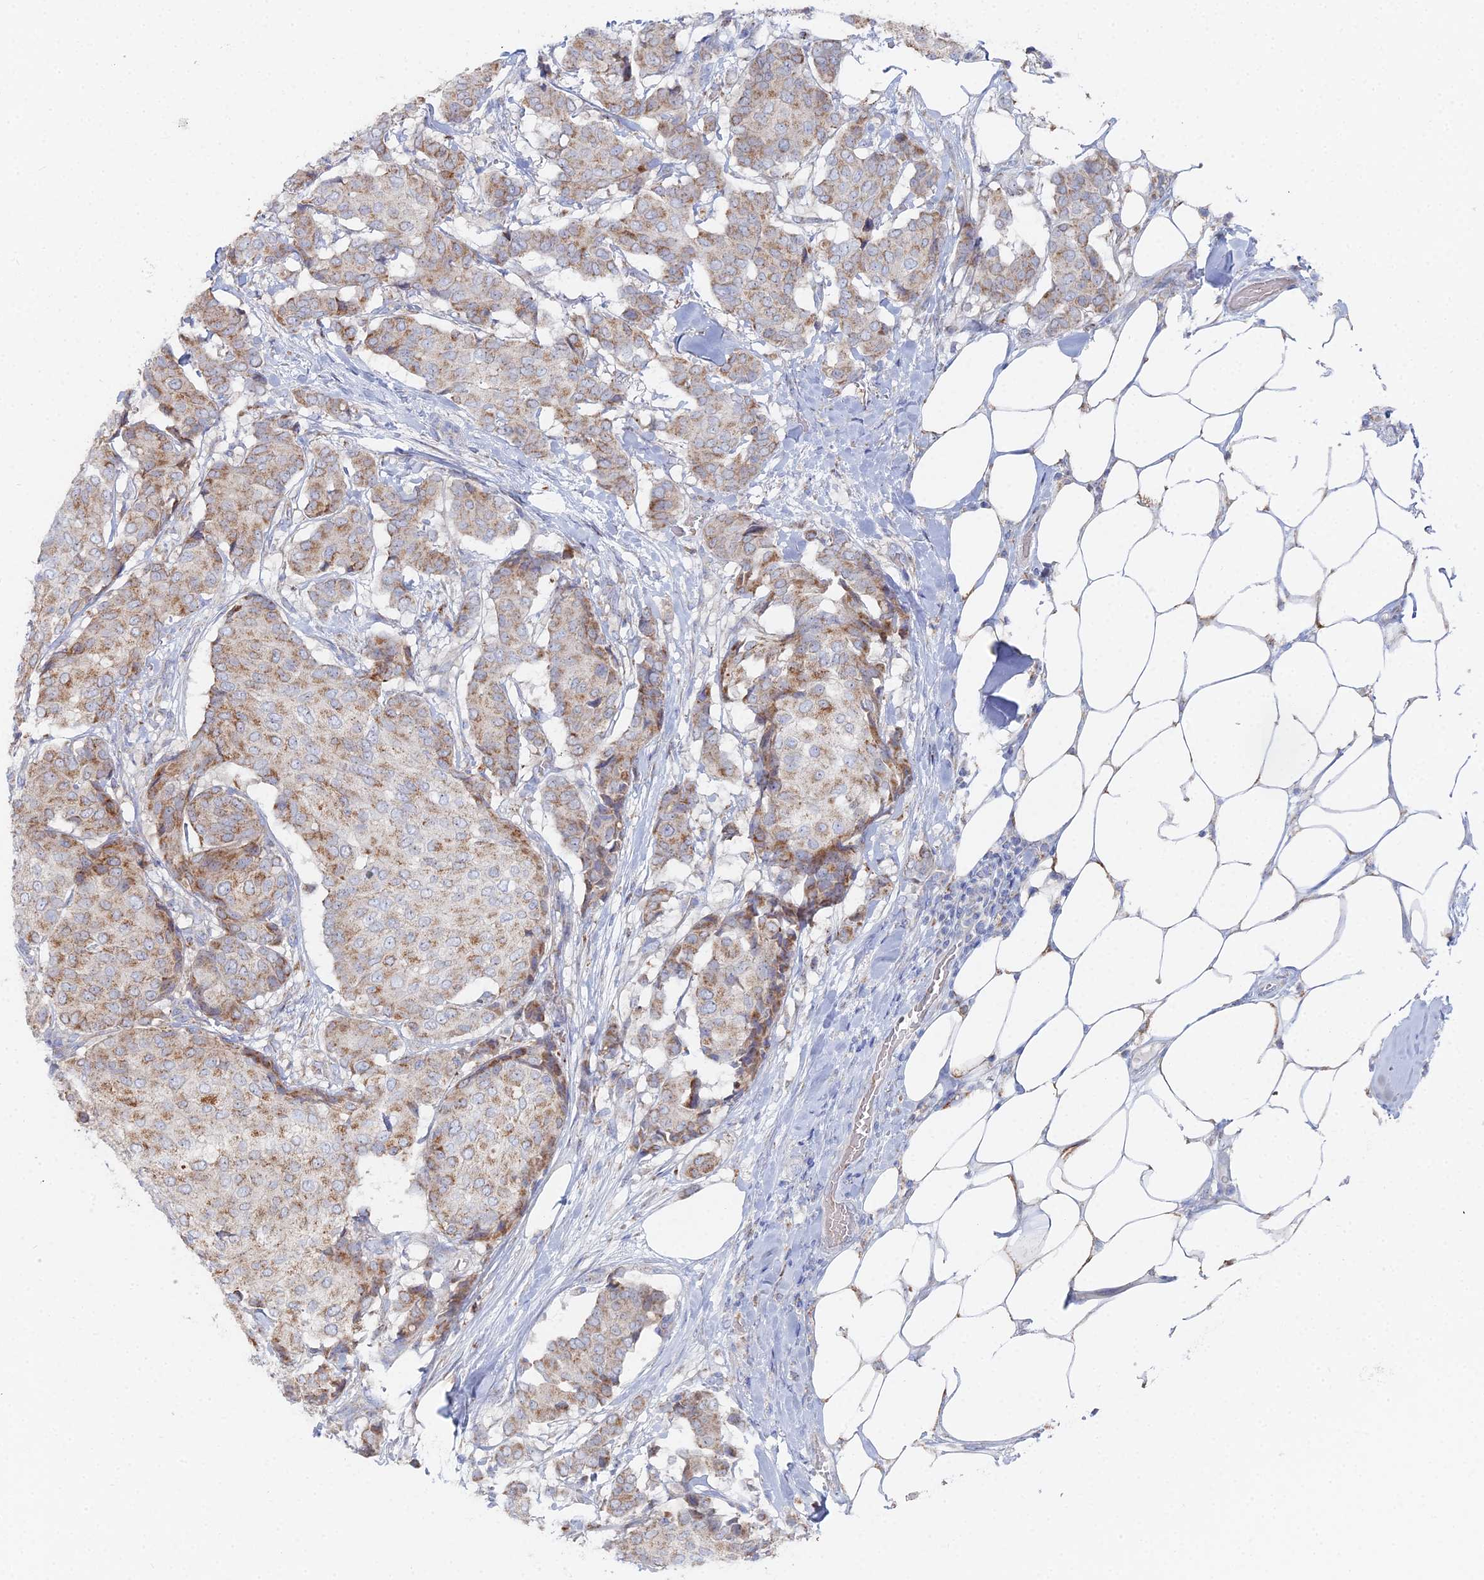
{"staining": {"intensity": "moderate", "quantity": ">75%", "location": "cytoplasmic/membranous"}, "tissue": "breast cancer", "cell_type": "Tumor cells", "image_type": "cancer", "snomed": [{"axis": "morphology", "description": "Duct carcinoma"}, {"axis": "topography", "description": "Breast"}], "caption": "Breast cancer (invasive ductal carcinoma) stained with a protein marker reveals moderate staining in tumor cells.", "gene": "MPC1", "patient": {"sex": "female", "age": 75}}